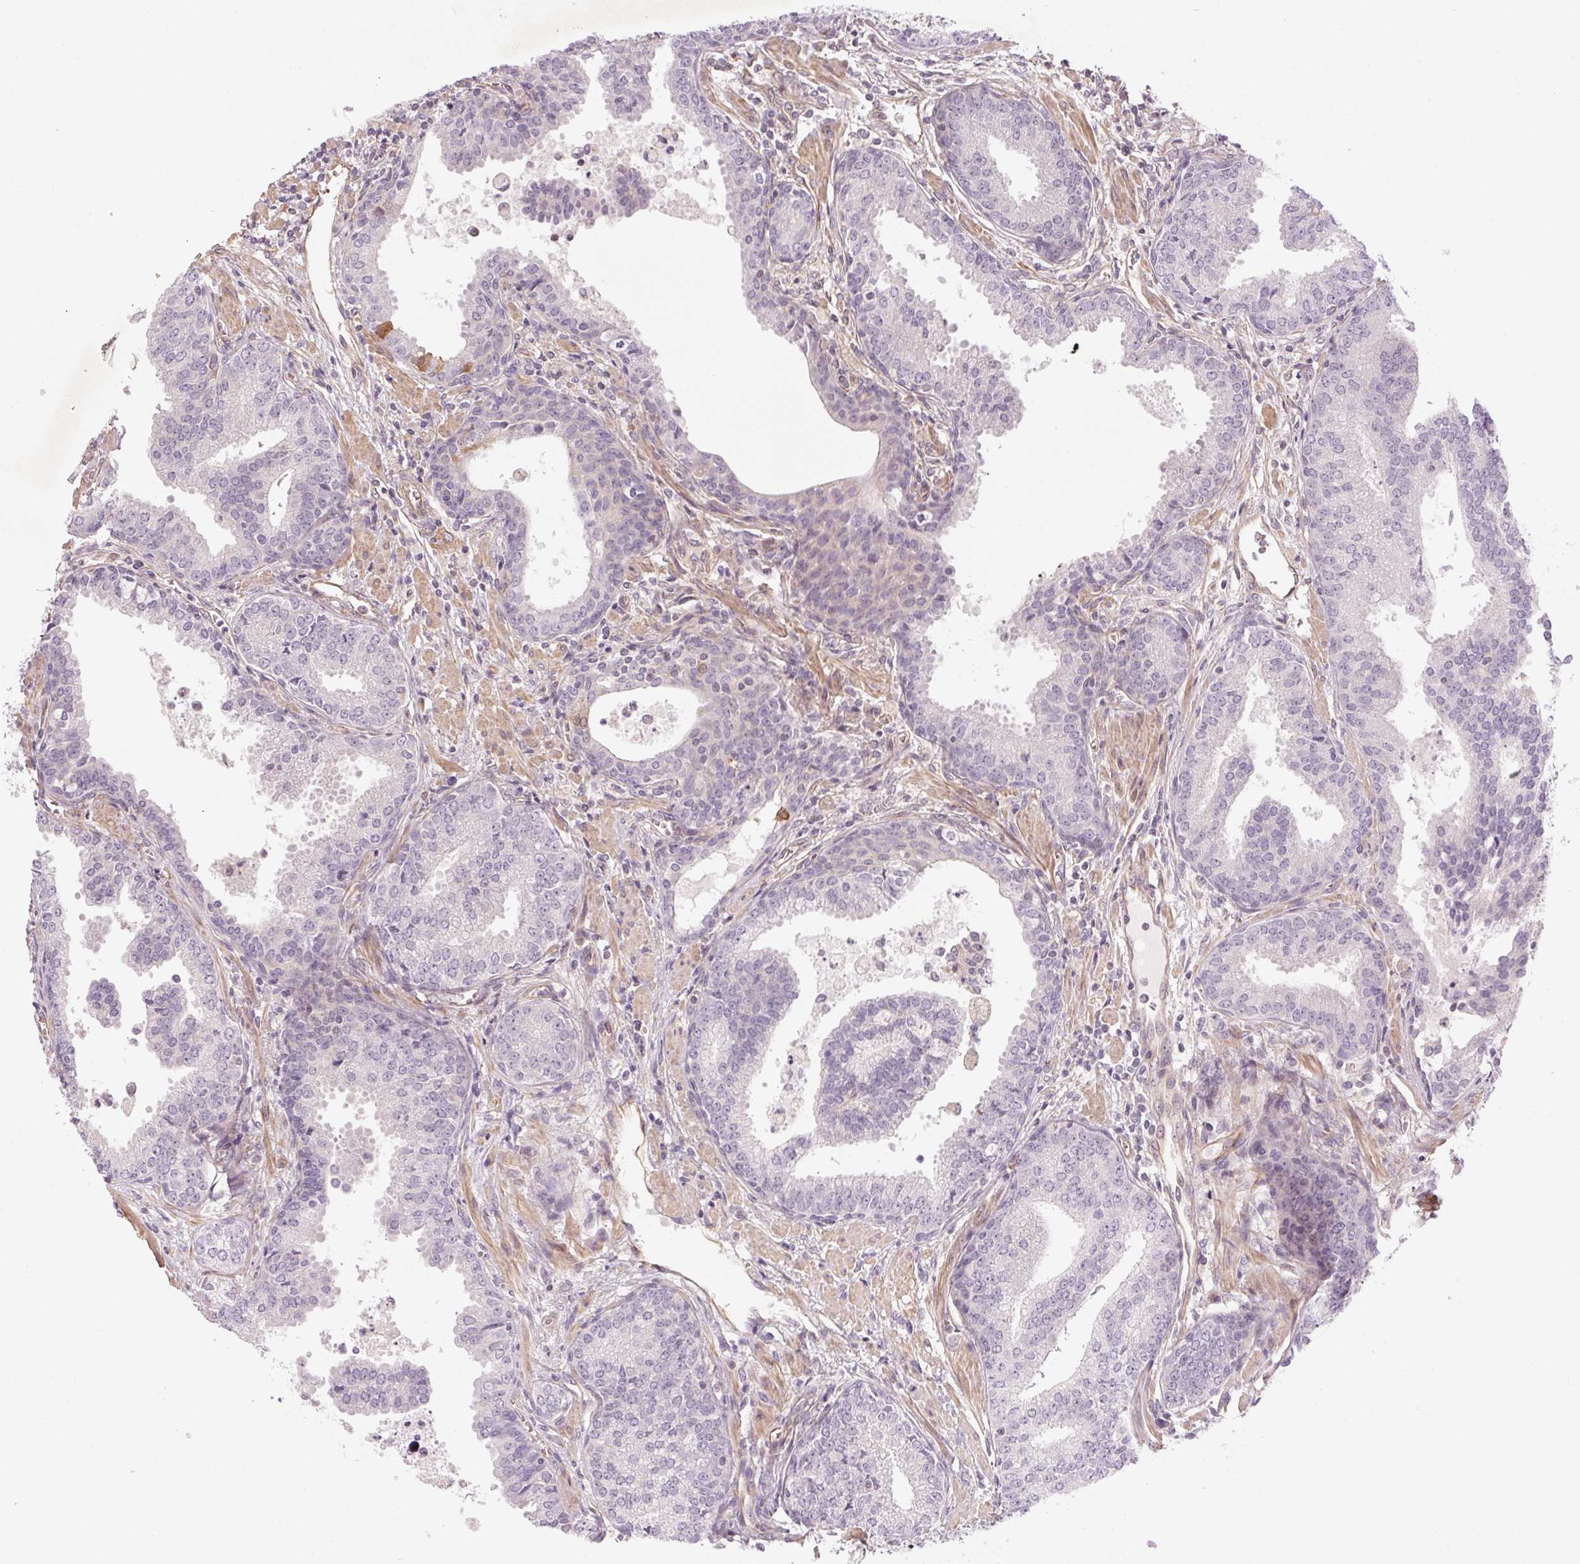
{"staining": {"intensity": "negative", "quantity": "none", "location": "none"}, "tissue": "prostate cancer", "cell_type": "Tumor cells", "image_type": "cancer", "snomed": [{"axis": "morphology", "description": "Adenocarcinoma, NOS"}, {"axis": "topography", "description": "Prostate"}], "caption": "This is an immunohistochemistry (IHC) histopathology image of prostate adenocarcinoma. There is no staining in tumor cells.", "gene": "CCSER1", "patient": {"sex": "male", "age": 64}}